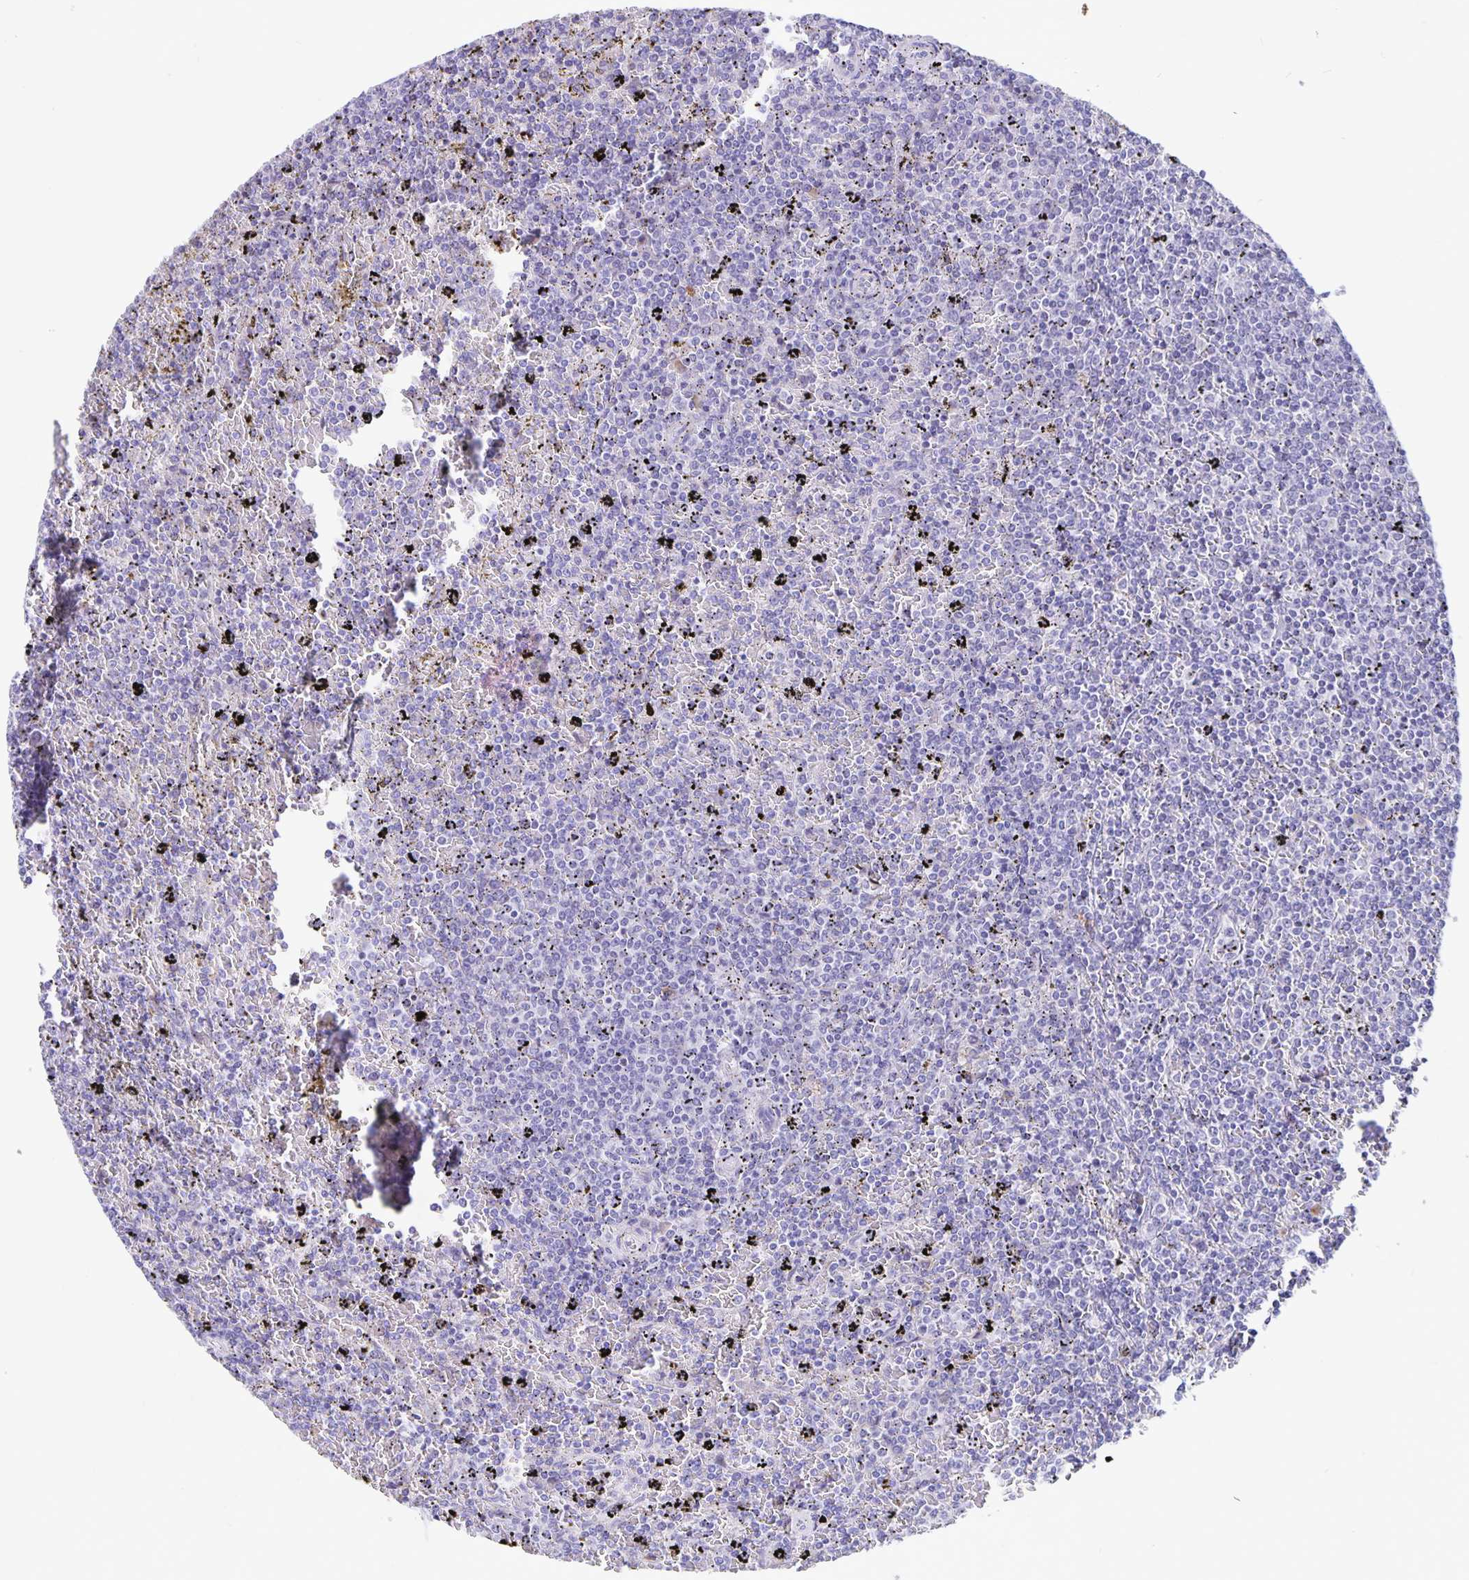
{"staining": {"intensity": "negative", "quantity": "none", "location": "none"}, "tissue": "lymphoma", "cell_type": "Tumor cells", "image_type": "cancer", "snomed": [{"axis": "morphology", "description": "Malignant lymphoma, non-Hodgkin's type, Low grade"}, {"axis": "topography", "description": "Spleen"}], "caption": "Image shows no protein positivity in tumor cells of lymphoma tissue.", "gene": "ERMN", "patient": {"sex": "female", "age": 77}}